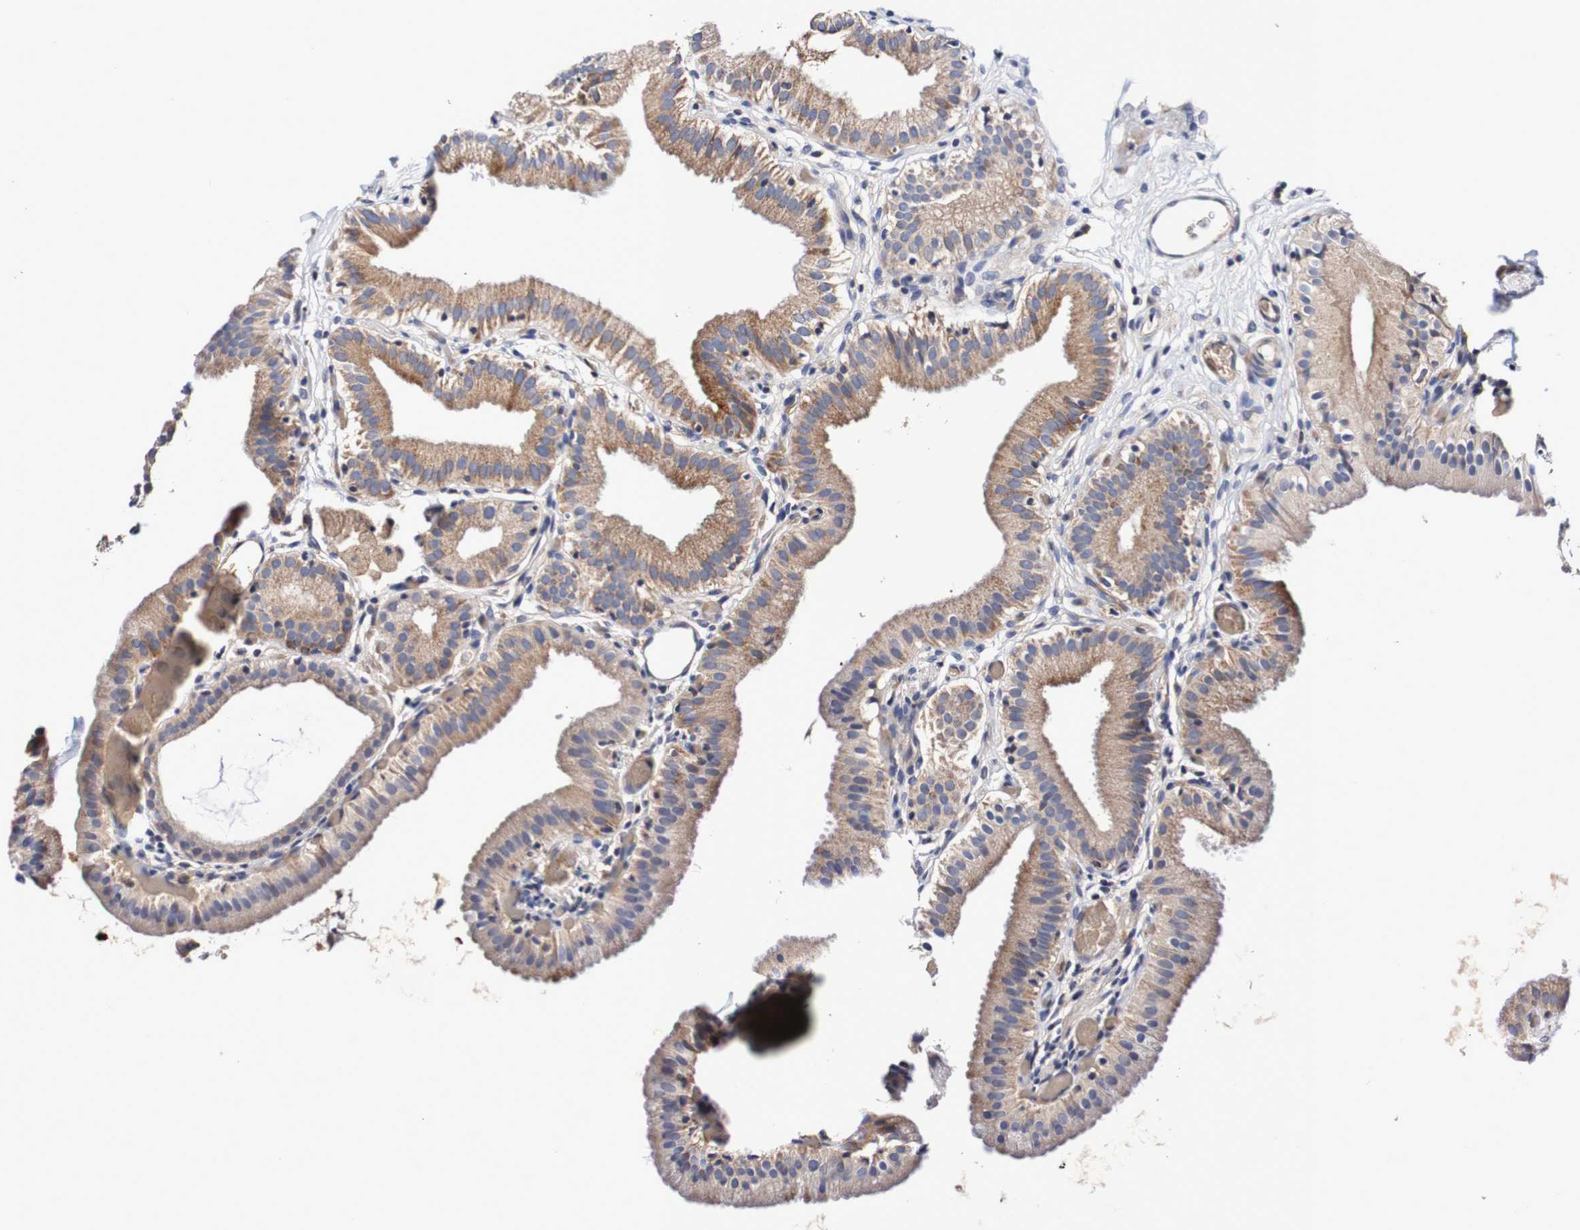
{"staining": {"intensity": "moderate", "quantity": ">75%", "location": "cytoplasmic/membranous"}, "tissue": "gallbladder", "cell_type": "Glandular cells", "image_type": "normal", "snomed": [{"axis": "morphology", "description": "Normal tissue, NOS"}, {"axis": "topography", "description": "Gallbladder"}], "caption": "This image displays IHC staining of unremarkable gallbladder, with medium moderate cytoplasmic/membranous staining in about >75% of glandular cells.", "gene": "WNT4", "patient": {"sex": "male", "age": 54}}